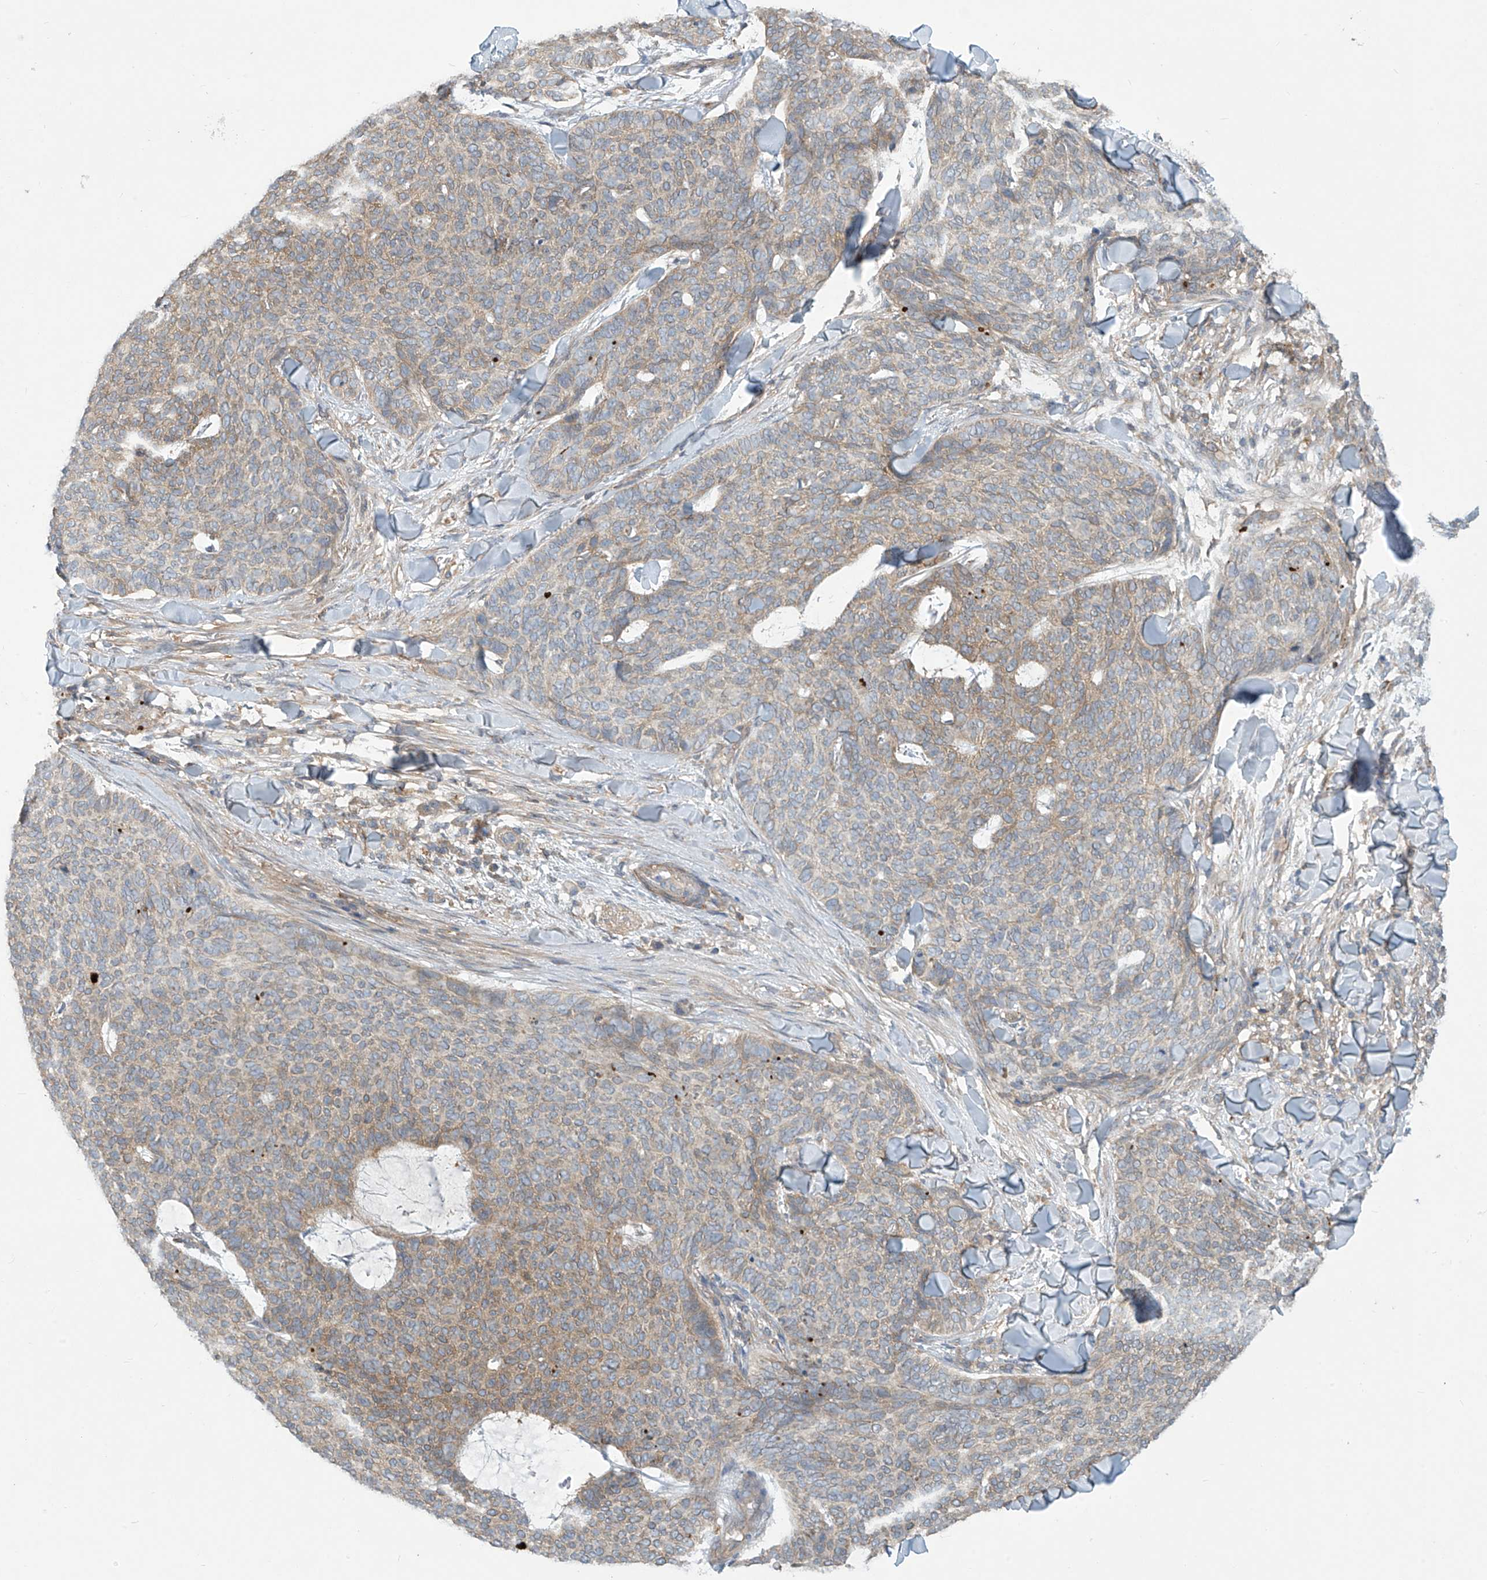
{"staining": {"intensity": "moderate", "quantity": "25%-75%", "location": "cytoplasmic/membranous"}, "tissue": "skin cancer", "cell_type": "Tumor cells", "image_type": "cancer", "snomed": [{"axis": "morphology", "description": "Normal tissue, NOS"}, {"axis": "morphology", "description": "Basal cell carcinoma"}, {"axis": "topography", "description": "Skin"}], "caption": "Skin cancer (basal cell carcinoma) tissue demonstrates moderate cytoplasmic/membranous staining in about 25%-75% of tumor cells, visualized by immunohistochemistry. The staining was performed using DAB (3,3'-diaminobenzidine) to visualize the protein expression in brown, while the nuclei were stained in blue with hematoxylin (Magnification: 20x).", "gene": "ADI1", "patient": {"sex": "male", "age": 50}}